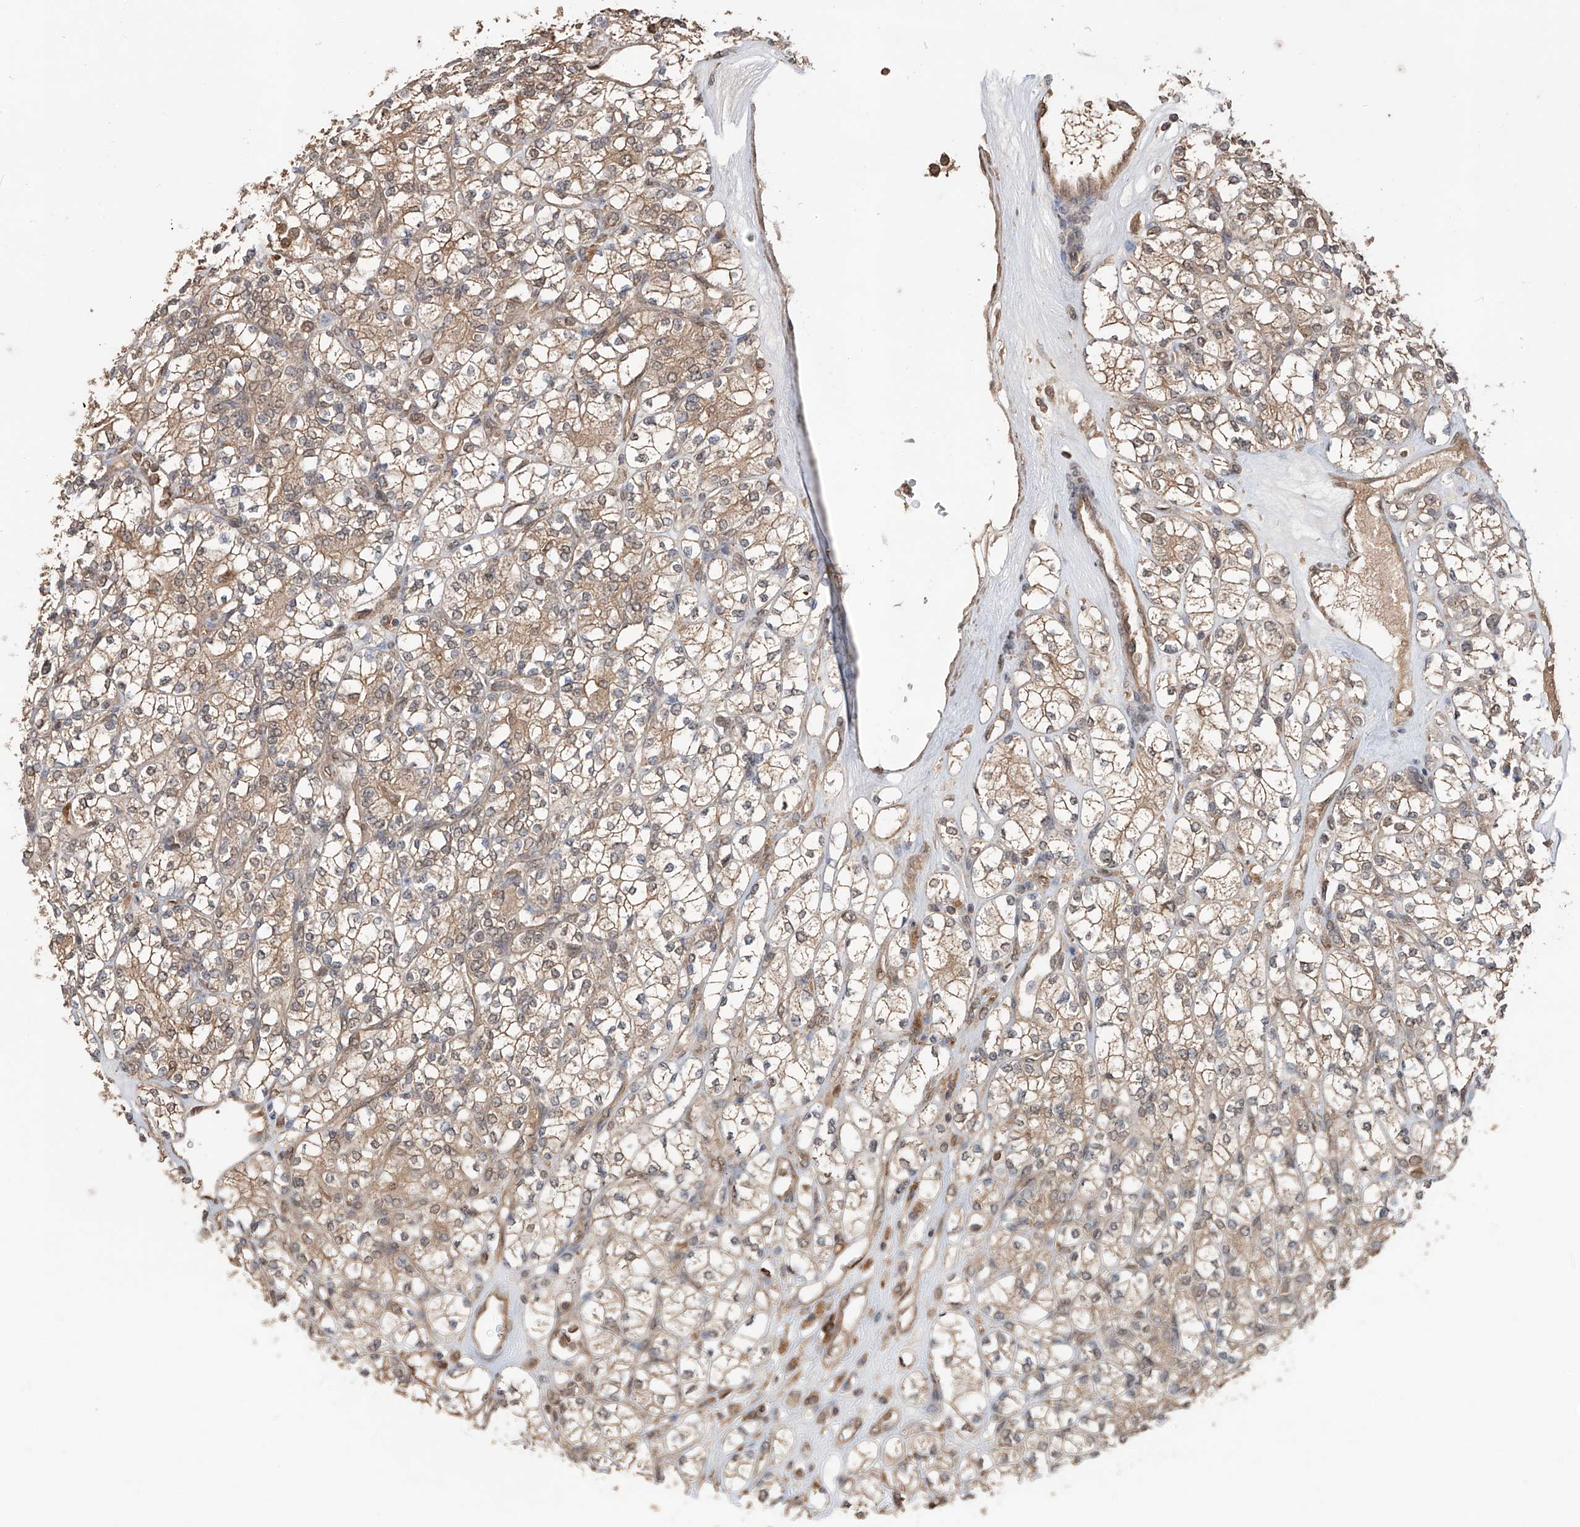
{"staining": {"intensity": "moderate", "quantity": ">75%", "location": "cytoplasmic/membranous"}, "tissue": "renal cancer", "cell_type": "Tumor cells", "image_type": "cancer", "snomed": [{"axis": "morphology", "description": "Adenocarcinoma, NOS"}, {"axis": "topography", "description": "Kidney"}], "caption": "The micrograph reveals a brown stain indicating the presence of a protein in the cytoplasmic/membranous of tumor cells in renal cancer.", "gene": "FAM135A", "patient": {"sex": "male", "age": 77}}